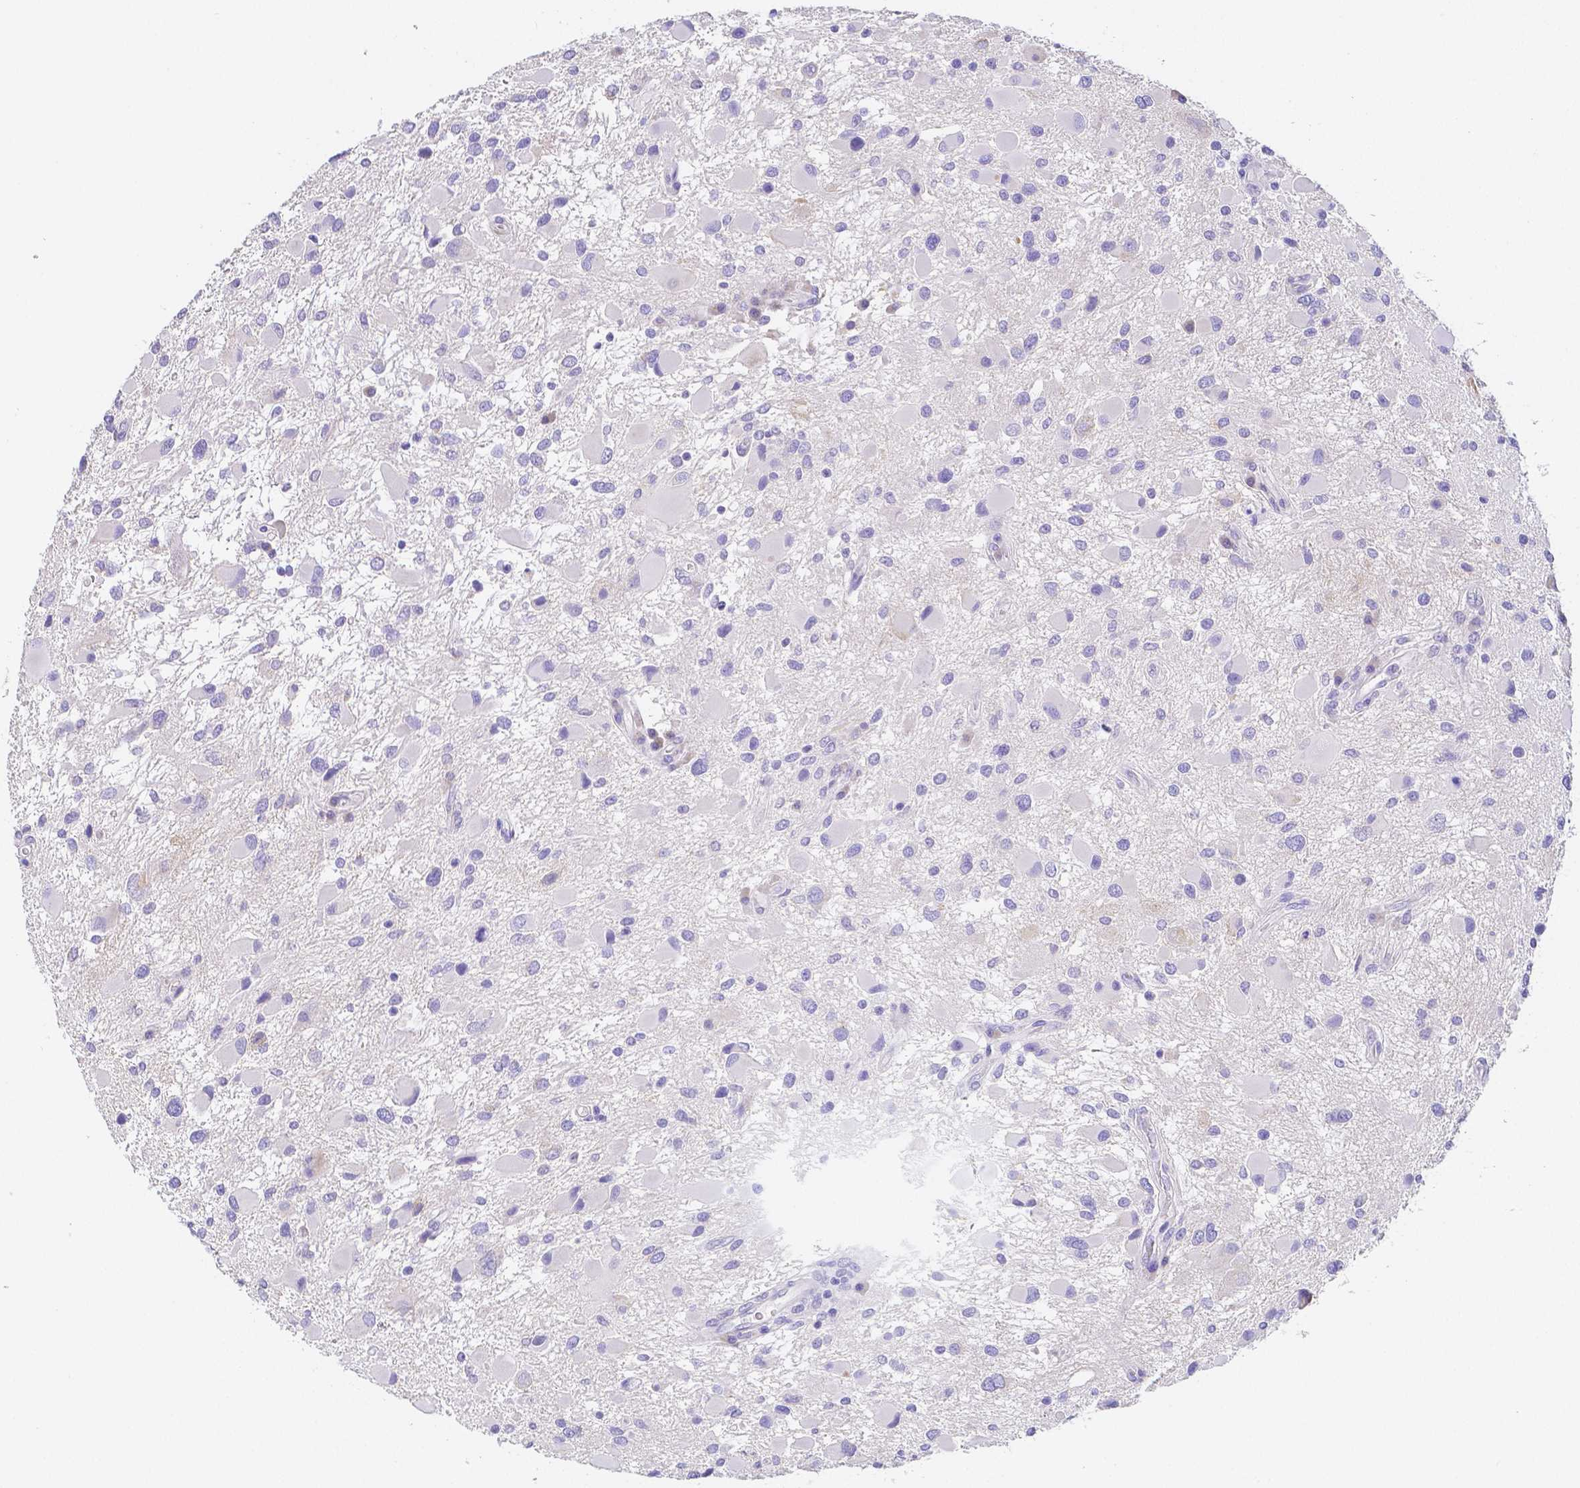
{"staining": {"intensity": "negative", "quantity": "none", "location": "none"}, "tissue": "glioma", "cell_type": "Tumor cells", "image_type": "cancer", "snomed": [{"axis": "morphology", "description": "Glioma, malignant, Low grade"}, {"axis": "topography", "description": "Brain"}], "caption": "An immunohistochemistry micrograph of malignant low-grade glioma is shown. There is no staining in tumor cells of malignant low-grade glioma.", "gene": "ZG16B", "patient": {"sex": "female", "age": 32}}